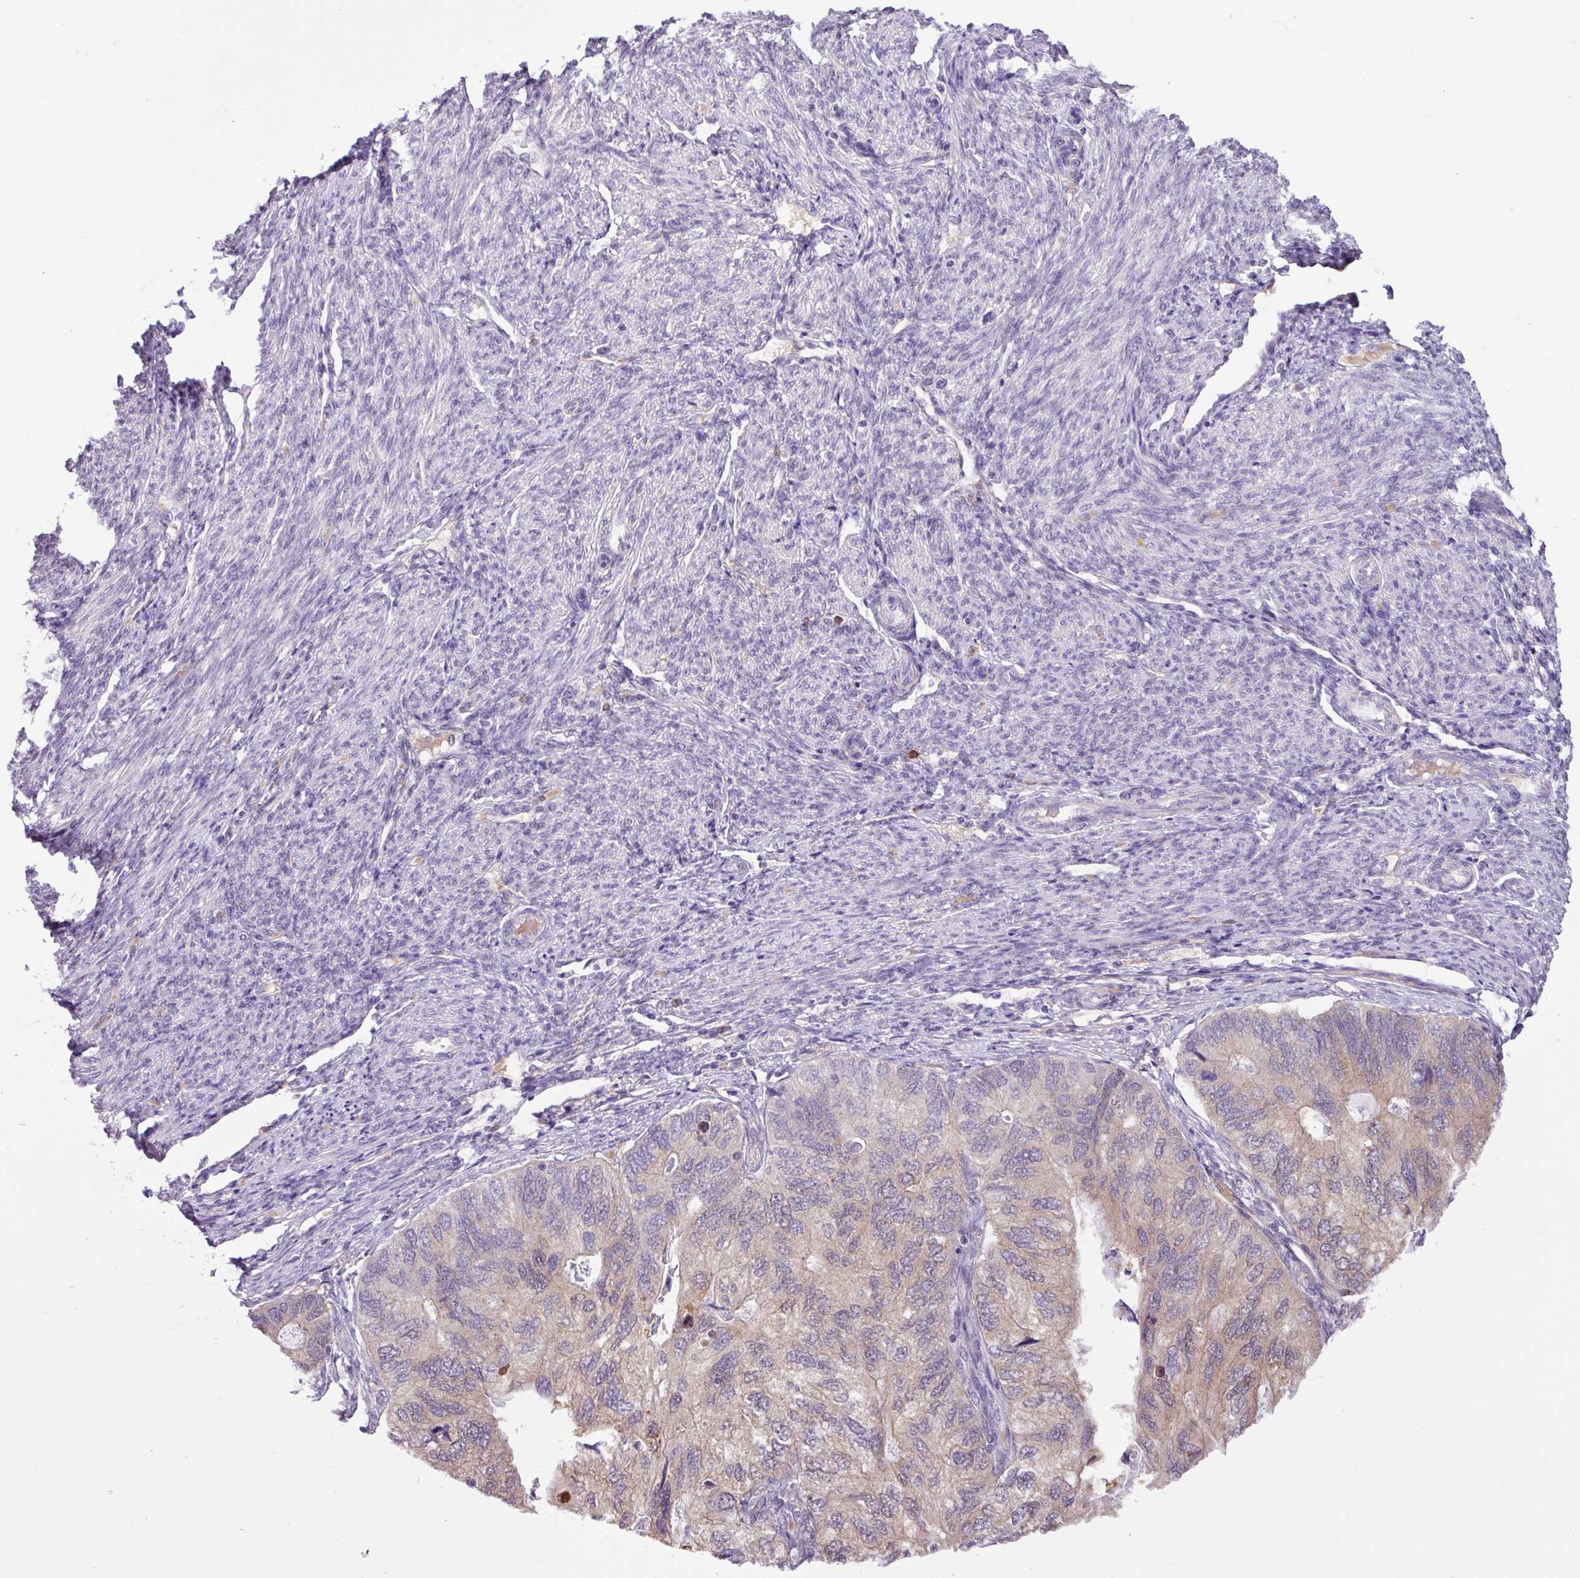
{"staining": {"intensity": "weak", "quantity": "25%-75%", "location": "cytoplasmic/membranous,nuclear"}, "tissue": "endometrial cancer", "cell_type": "Tumor cells", "image_type": "cancer", "snomed": [{"axis": "morphology", "description": "Carcinoma, NOS"}, {"axis": "topography", "description": "Uterus"}], "caption": "Protein expression analysis of human endometrial carcinoma reveals weak cytoplasmic/membranous and nuclear positivity in about 25%-75% of tumor cells. Using DAB (brown) and hematoxylin (blue) stains, captured at high magnification using brightfield microscopy.", "gene": "TONSL", "patient": {"sex": "female", "age": 76}}